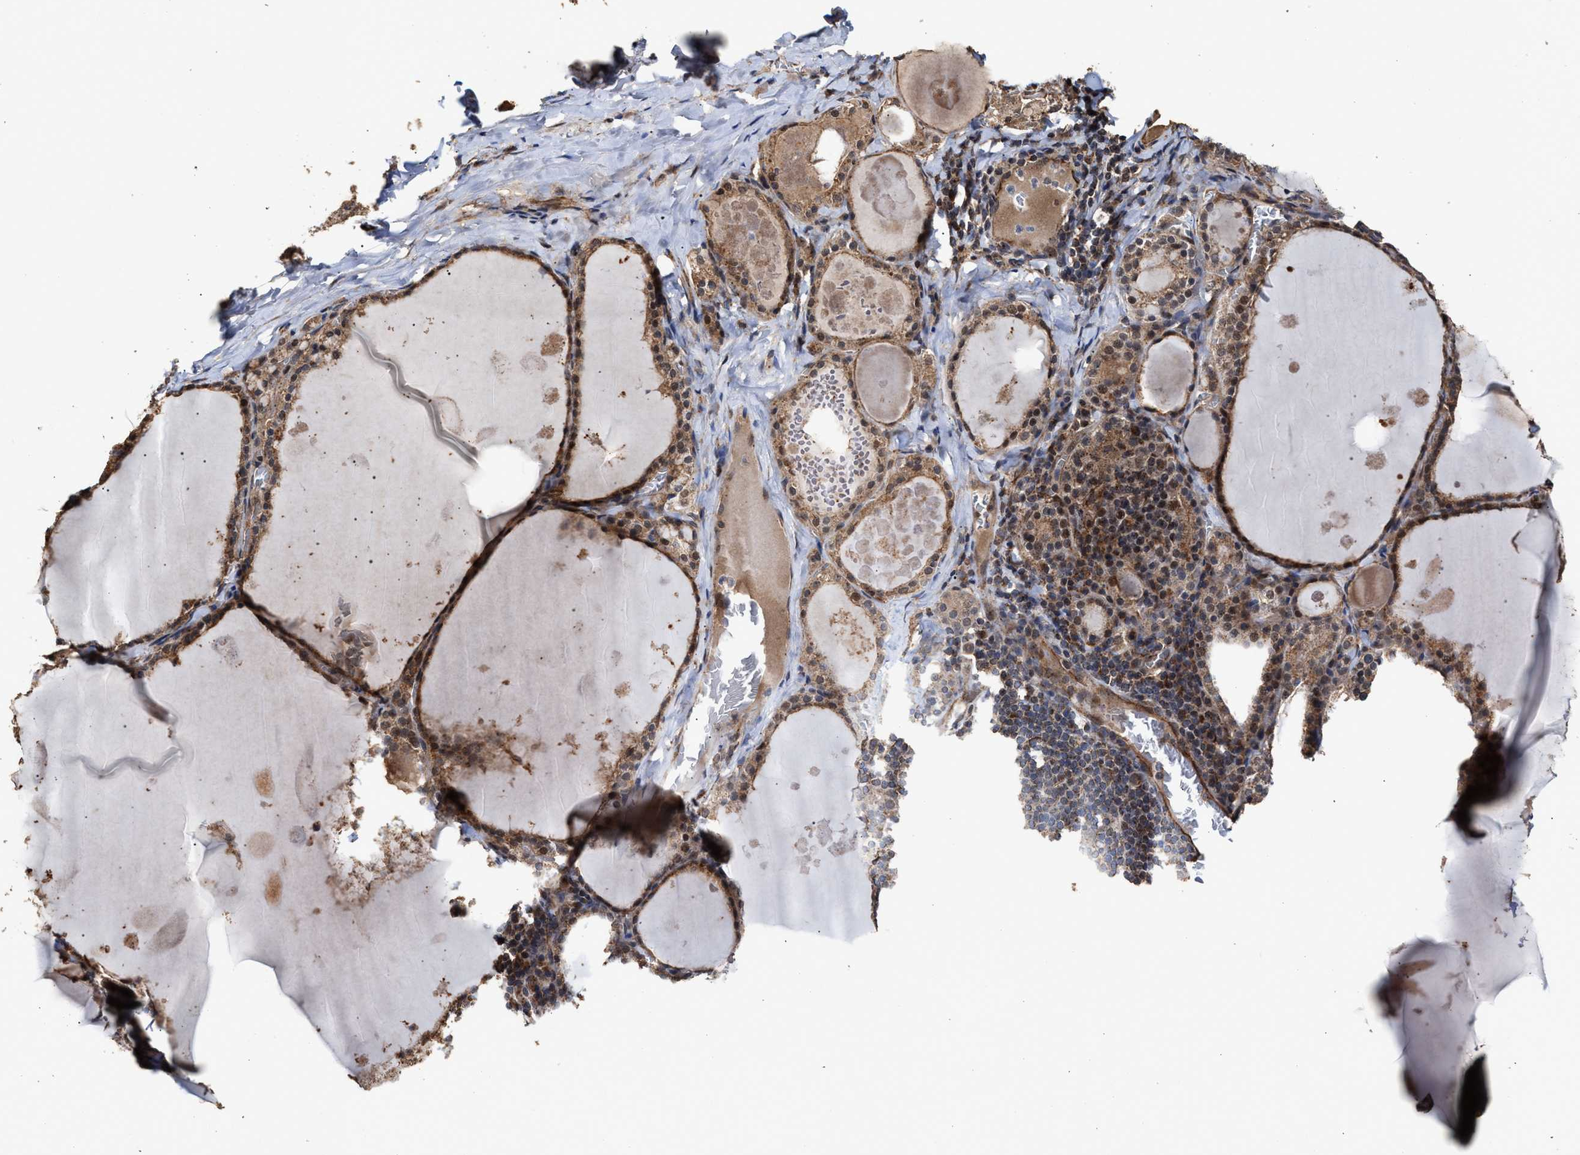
{"staining": {"intensity": "moderate", "quantity": ">75%", "location": "cytoplasmic/membranous,nuclear"}, "tissue": "thyroid gland", "cell_type": "Glandular cells", "image_type": "normal", "snomed": [{"axis": "morphology", "description": "Normal tissue, NOS"}, {"axis": "topography", "description": "Thyroid gland"}], "caption": "A histopathology image of human thyroid gland stained for a protein reveals moderate cytoplasmic/membranous,nuclear brown staining in glandular cells.", "gene": "ZNHIT6", "patient": {"sex": "male", "age": 56}}